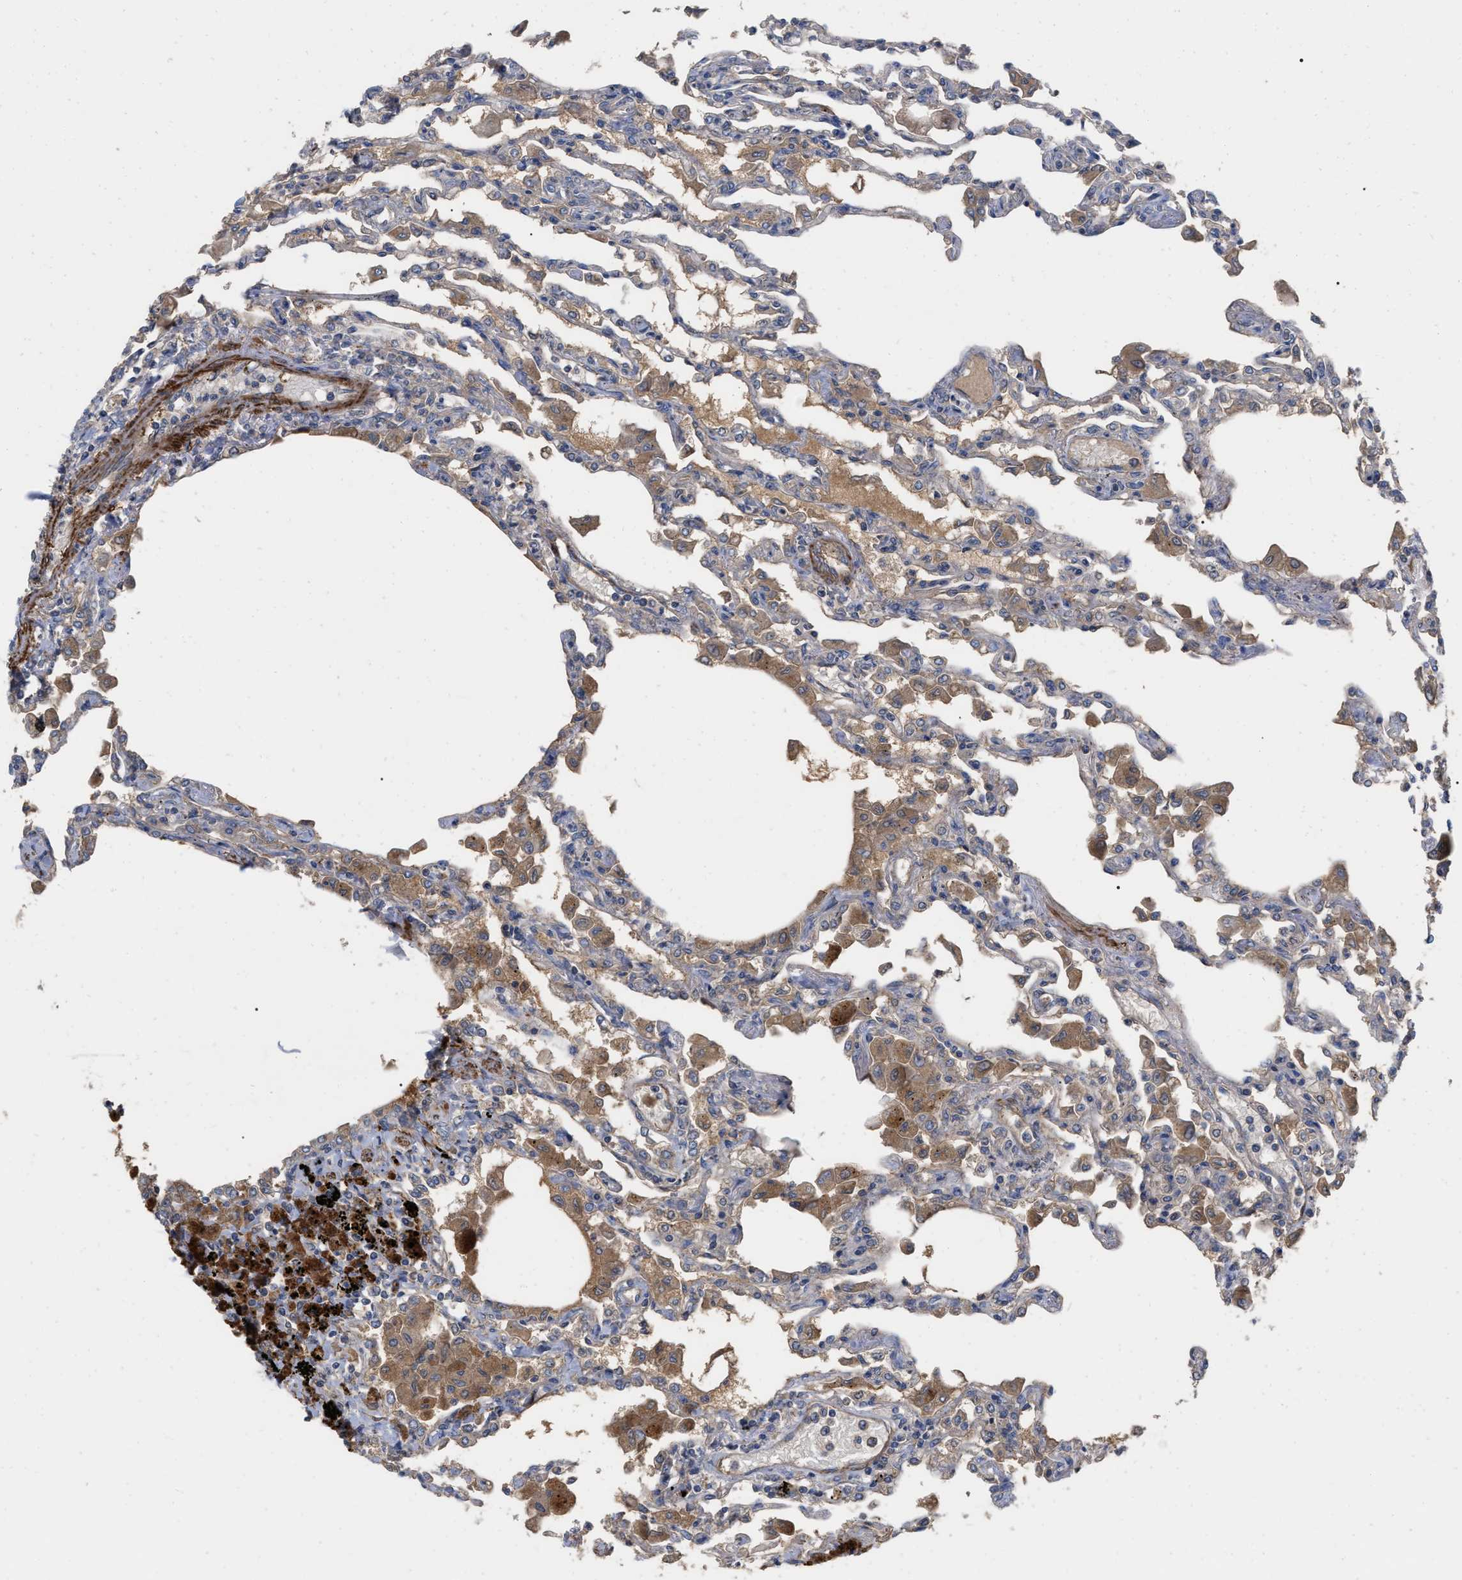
{"staining": {"intensity": "weak", "quantity": "25%-75%", "location": "cytoplasmic/membranous"}, "tissue": "lung", "cell_type": "Alveolar cells", "image_type": "normal", "snomed": [{"axis": "morphology", "description": "Normal tissue, NOS"}, {"axis": "topography", "description": "Lung"}], "caption": "The histopathology image shows a brown stain indicating the presence of a protein in the cytoplasmic/membranous of alveolar cells in lung. (DAB IHC, brown staining for protein, blue staining for nuclei).", "gene": "RABEP1", "patient": {"sex": "female", "age": 49}}